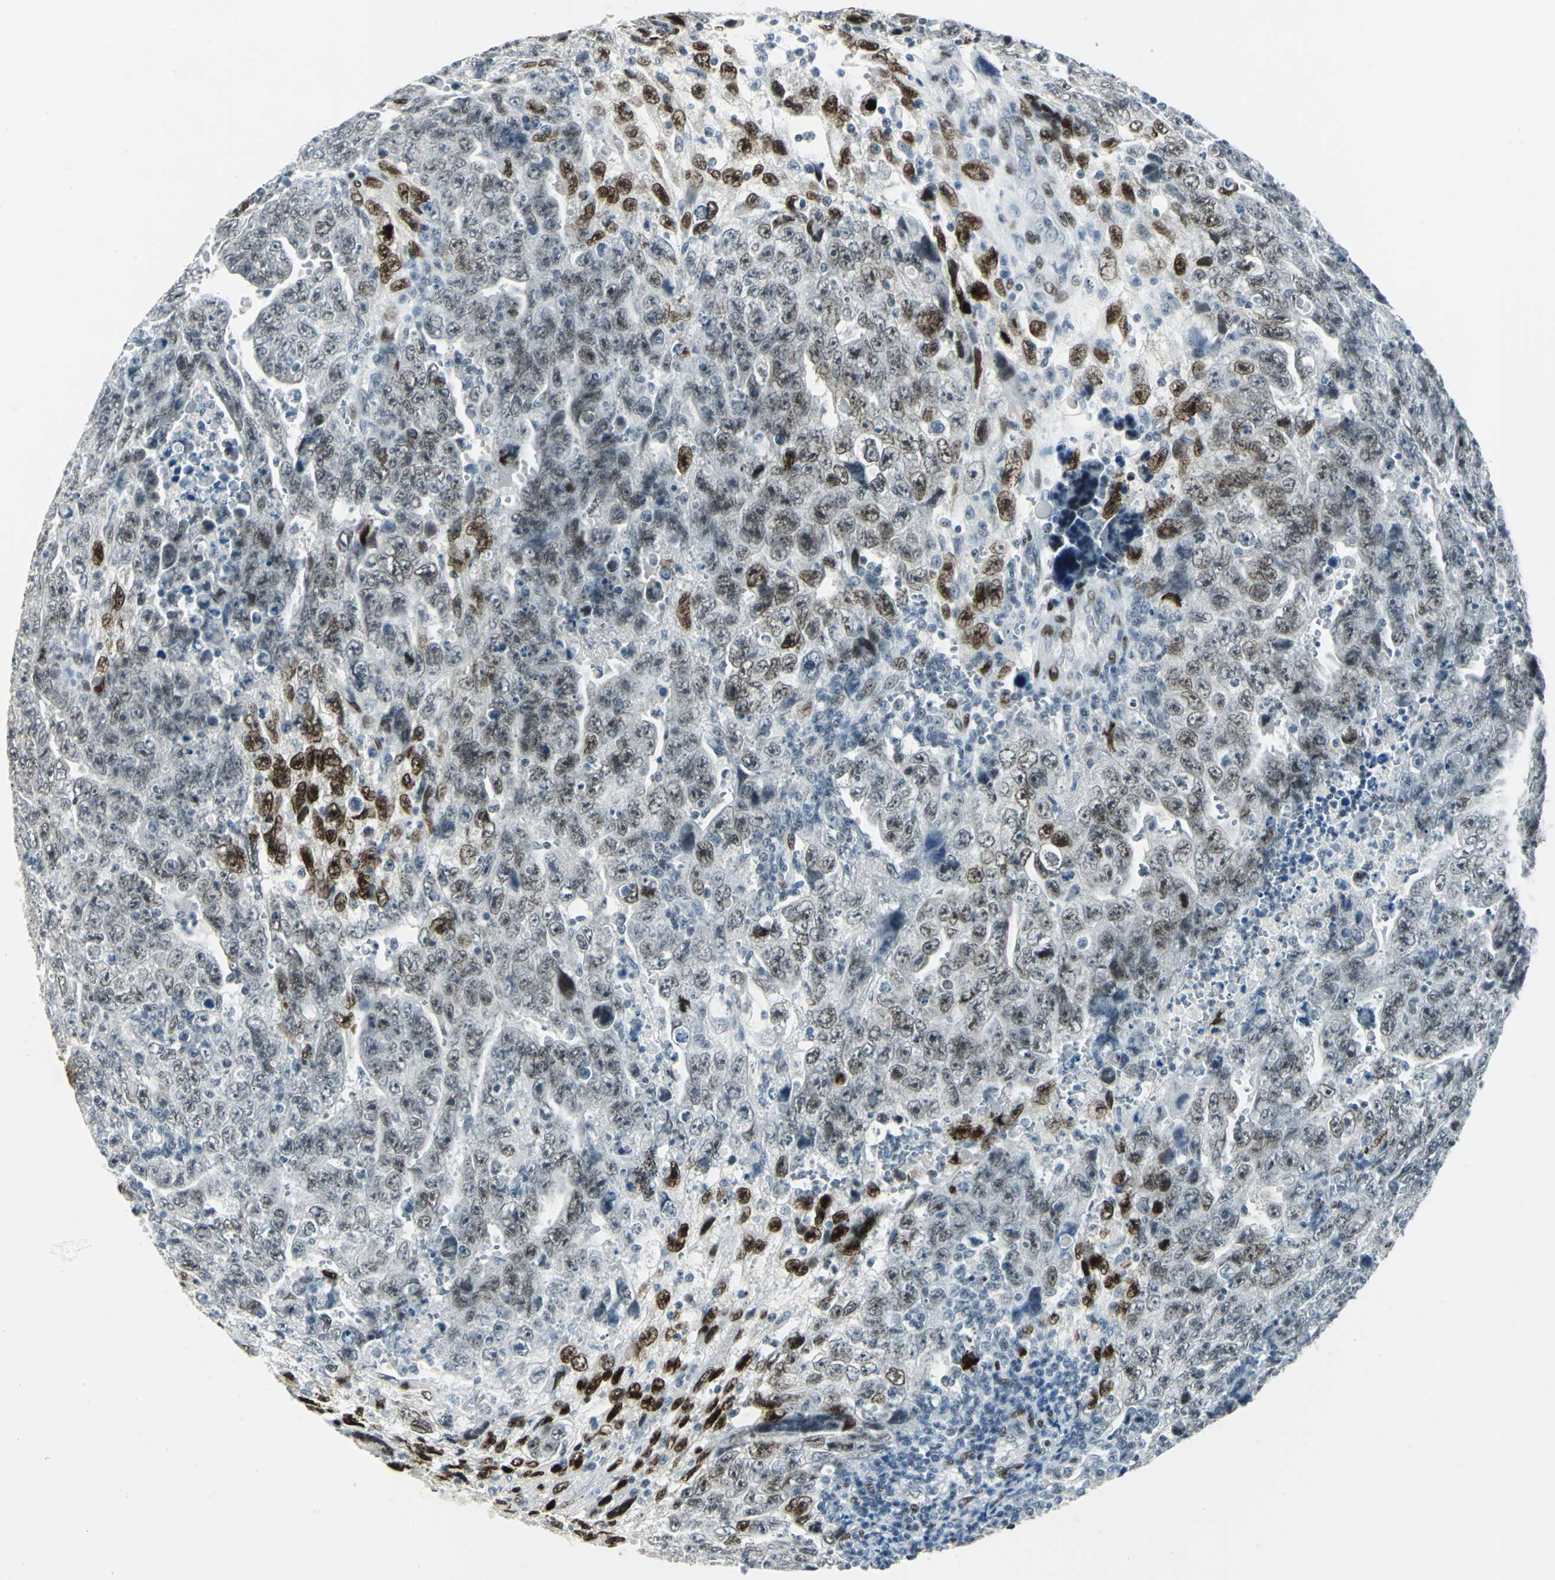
{"staining": {"intensity": "strong", "quantity": "25%-75%", "location": "nuclear"}, "tissue": "testis cancer", "cell_type": "Tumor cells", "image_type": "cancer", "snomed": [{"axis": "morphology", "description": "Carcinoma, Embryonal, NOS"}, {"axis": "topography", "description": "Testis"}], "caption": "Tumor cells exhibit high levels of strong nuclear positivity in approximately 25%-75% of cells in human testis cancer (embryonal carcinoma).", "gene": "MEIS2", "patient": {"sex": "male", "age": 28}}